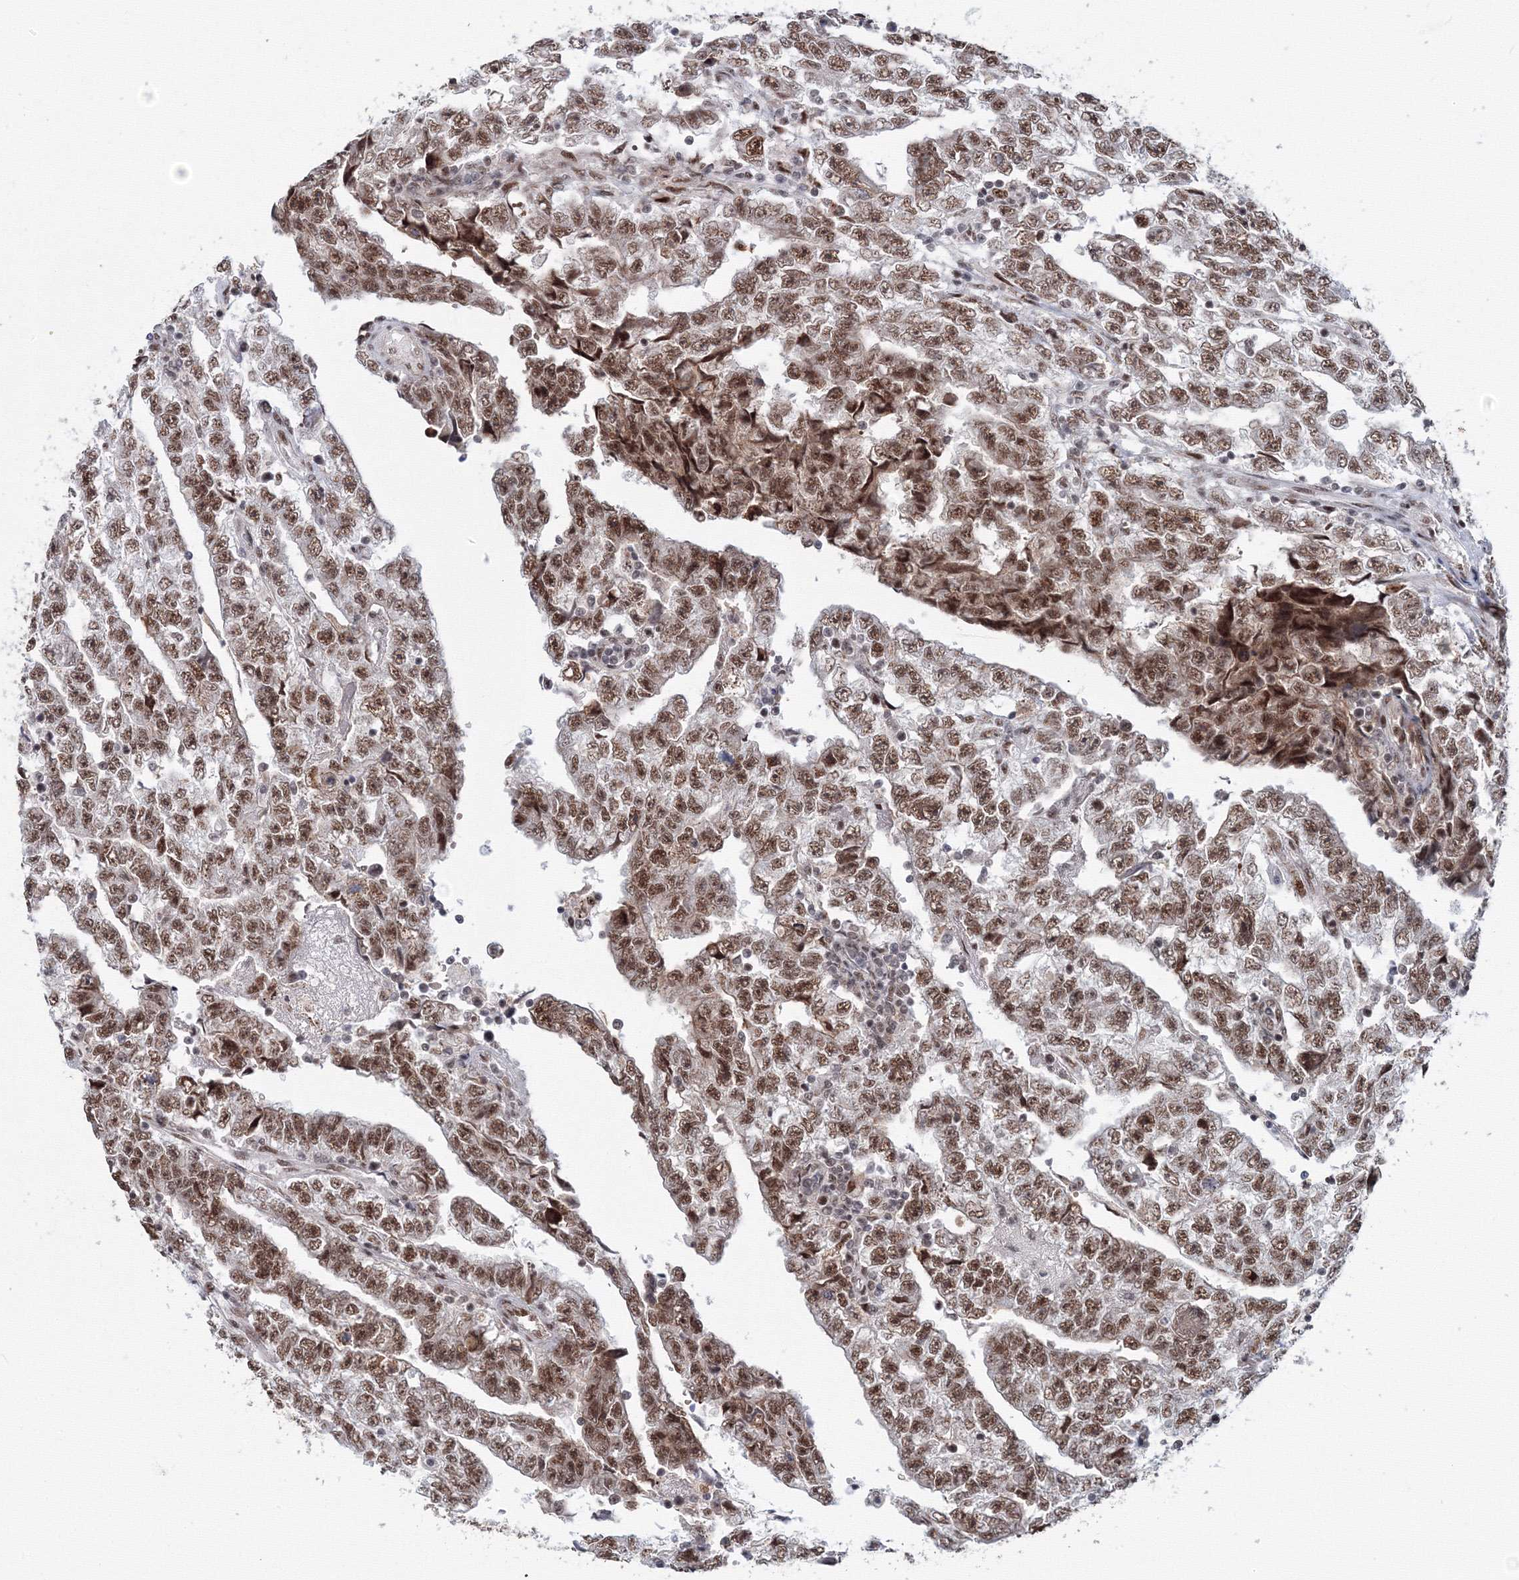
{"staining": {"intensity": "moderate", "quantity": ">75%", "location": "nuclear"}, "tissue": "testis cancer", "cell_type": "Tumor cells", "image_type": "cancer", "snomed": [{"axis": "morphology", "description": "Carcinoma, Embryonal, NOS"}, {"axis": "topography", "description": "Testis"}], "caption": "A medium amount of moderate nuclear positivity is appreciated in approximately >75% of tumor cells in testis embryonal carcinoma tissue.", "gene": "SF3B6", "patient": {"sex": "male", "age": 25}}